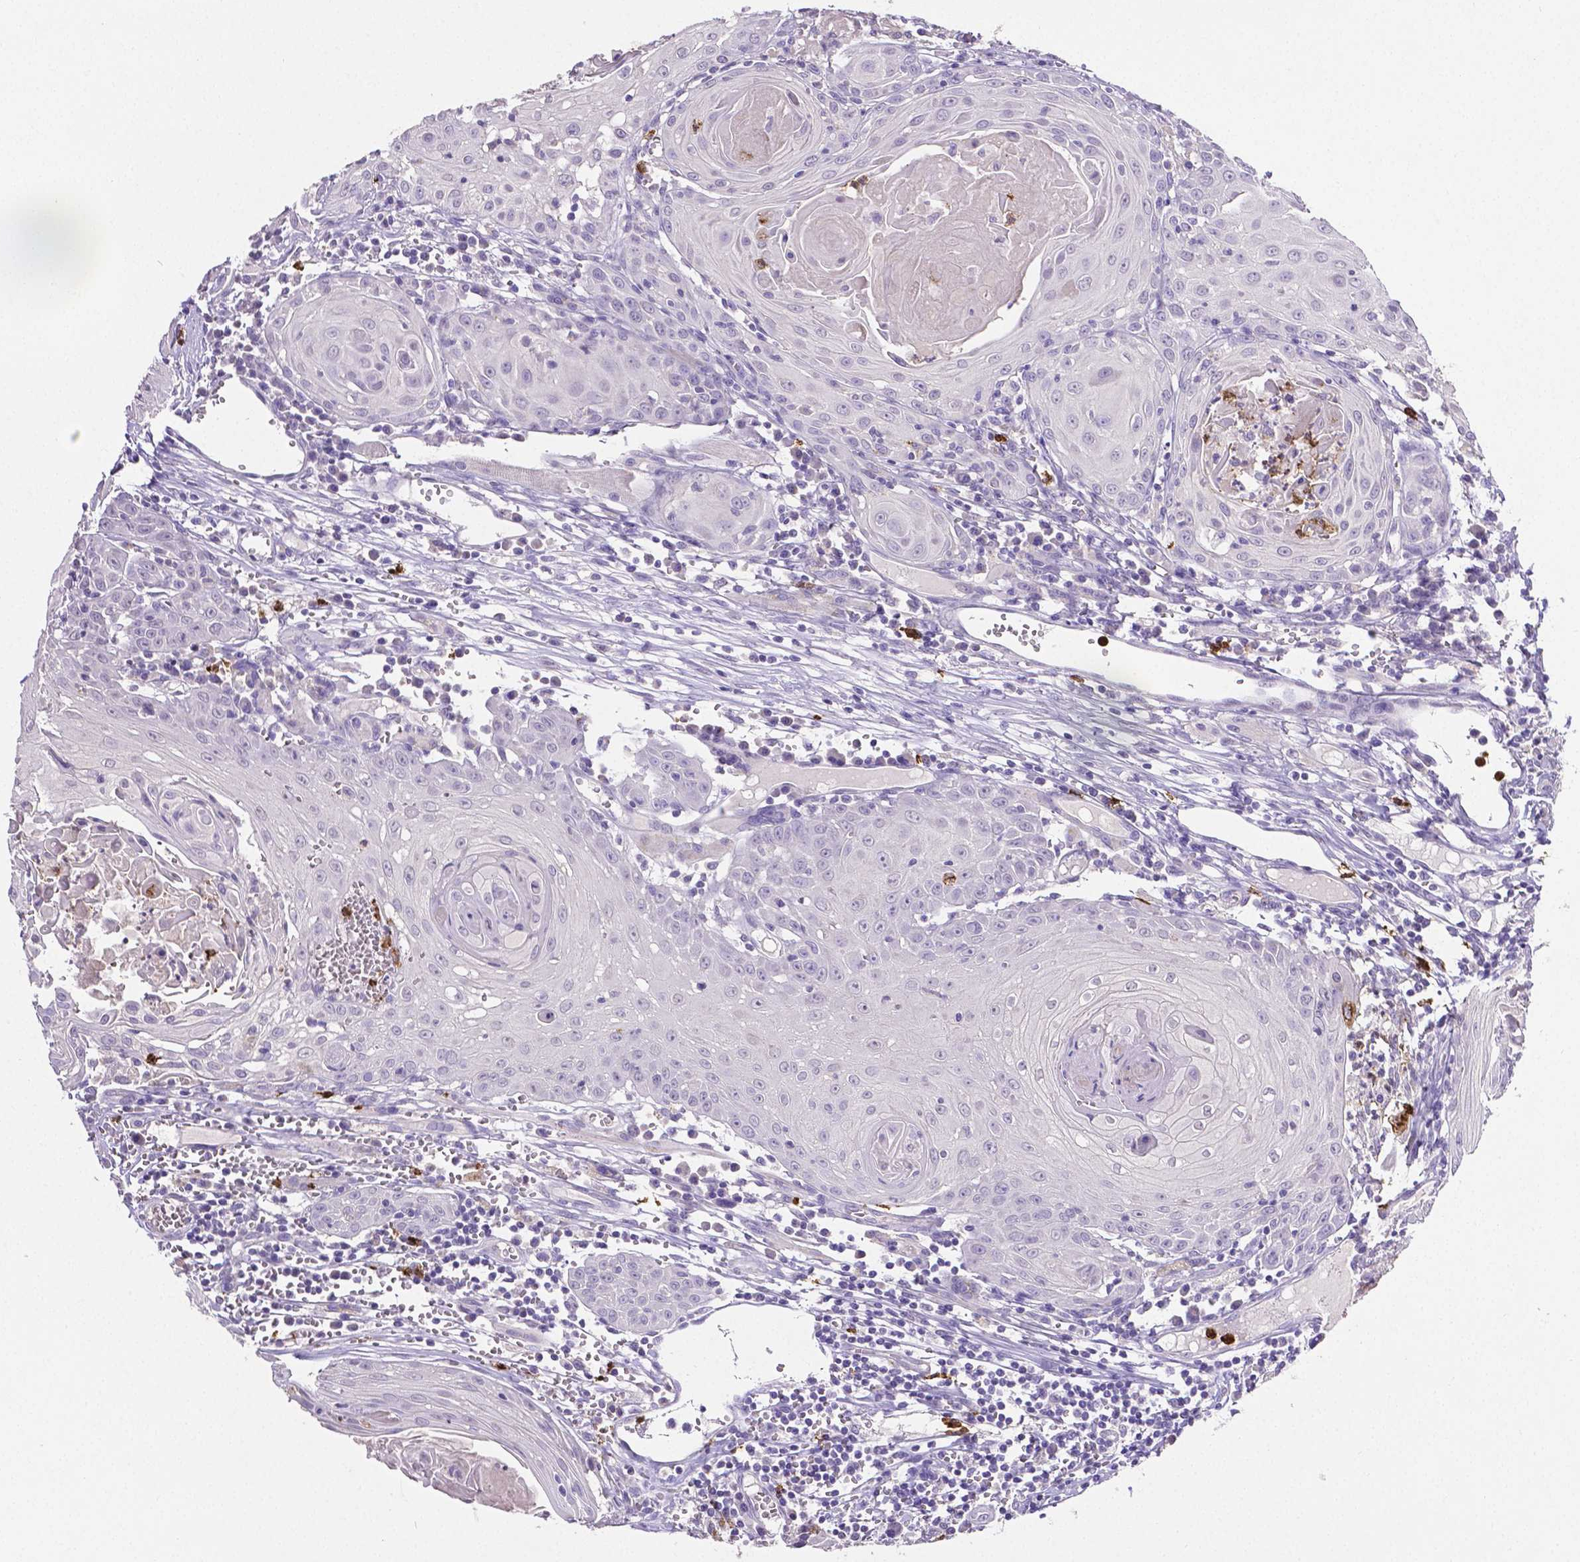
{"staining": {"intensity": "negative", "quantity": "none", "location": "none"}, "tissue": "head and neck cancer", "cell_type": "Tumor cells", "image_type": "cancer", "snomed": [{"axis": "morphology", "description": "Squamous cell carcinoma, NOS"}, {"axis": "topography", "description": "Head-Neck"}], "caption": "Micrograph shows no significant protein positivity in tumor cells of squamous cell carcinoma (head and neck).", "gene": "MMP9", "patient": {"sex": "female", "age": 80}}